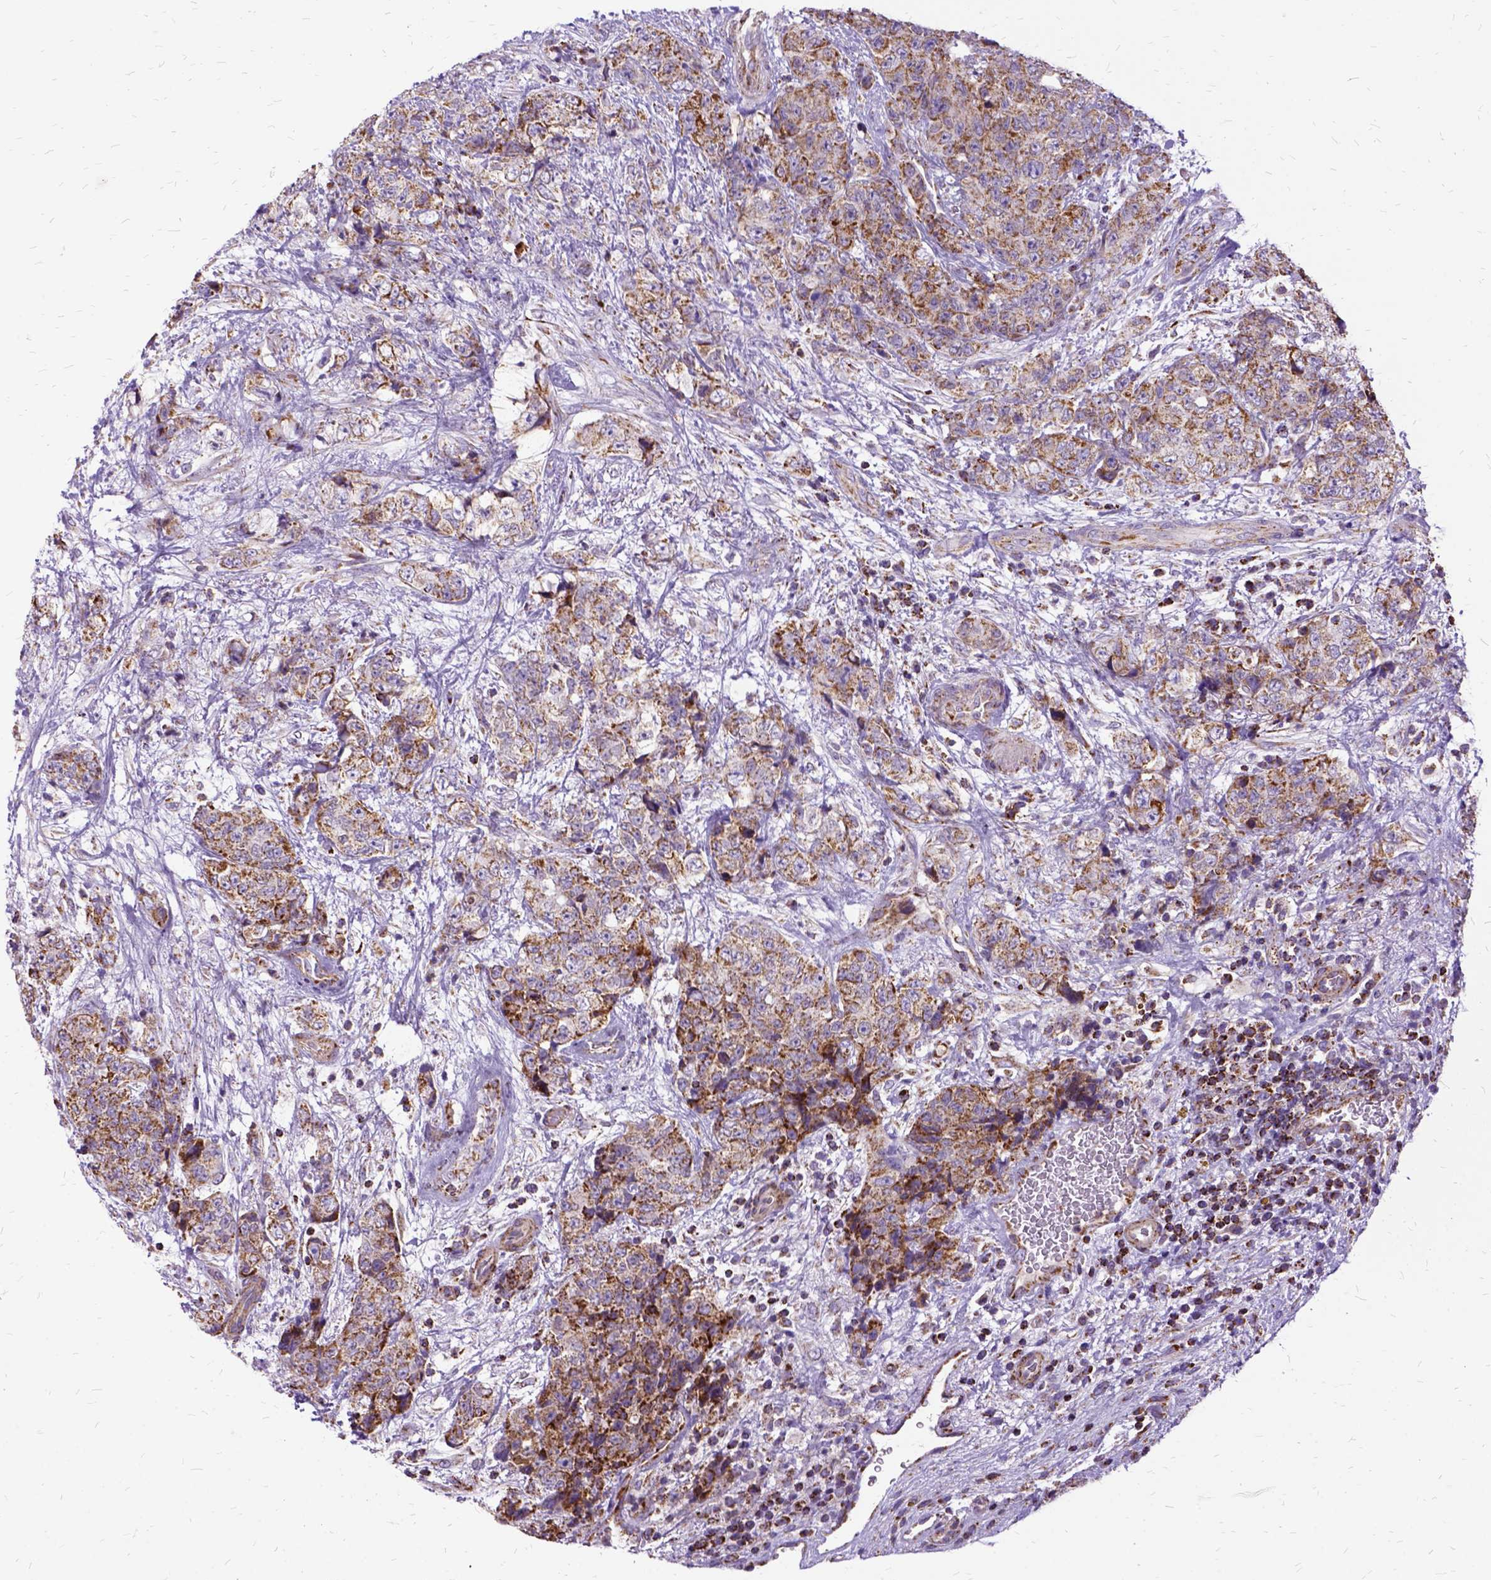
{"staining": {"intensity": "moderate", "quantity": ">75%", "location": "cytoplasmic/membranous"}, "tissue": "urothelial cancer", "cell_type": "Tumor cells", "image_type": "cancer", "snomed": [{"axis": "morphology", "description": "Urothelial carcinoma, High grade"}, {"axis": "topography", "description": "Urinary bladder"}], "caption": "Human high-grade urothelial carcinoma stained with a brown dye demonstrates moderate cytoplasmic/membranous positive staining in approximately >75% of tumor cells.", "gene": "OXCT1", "patient": {"sex": "female", "age": 78}}